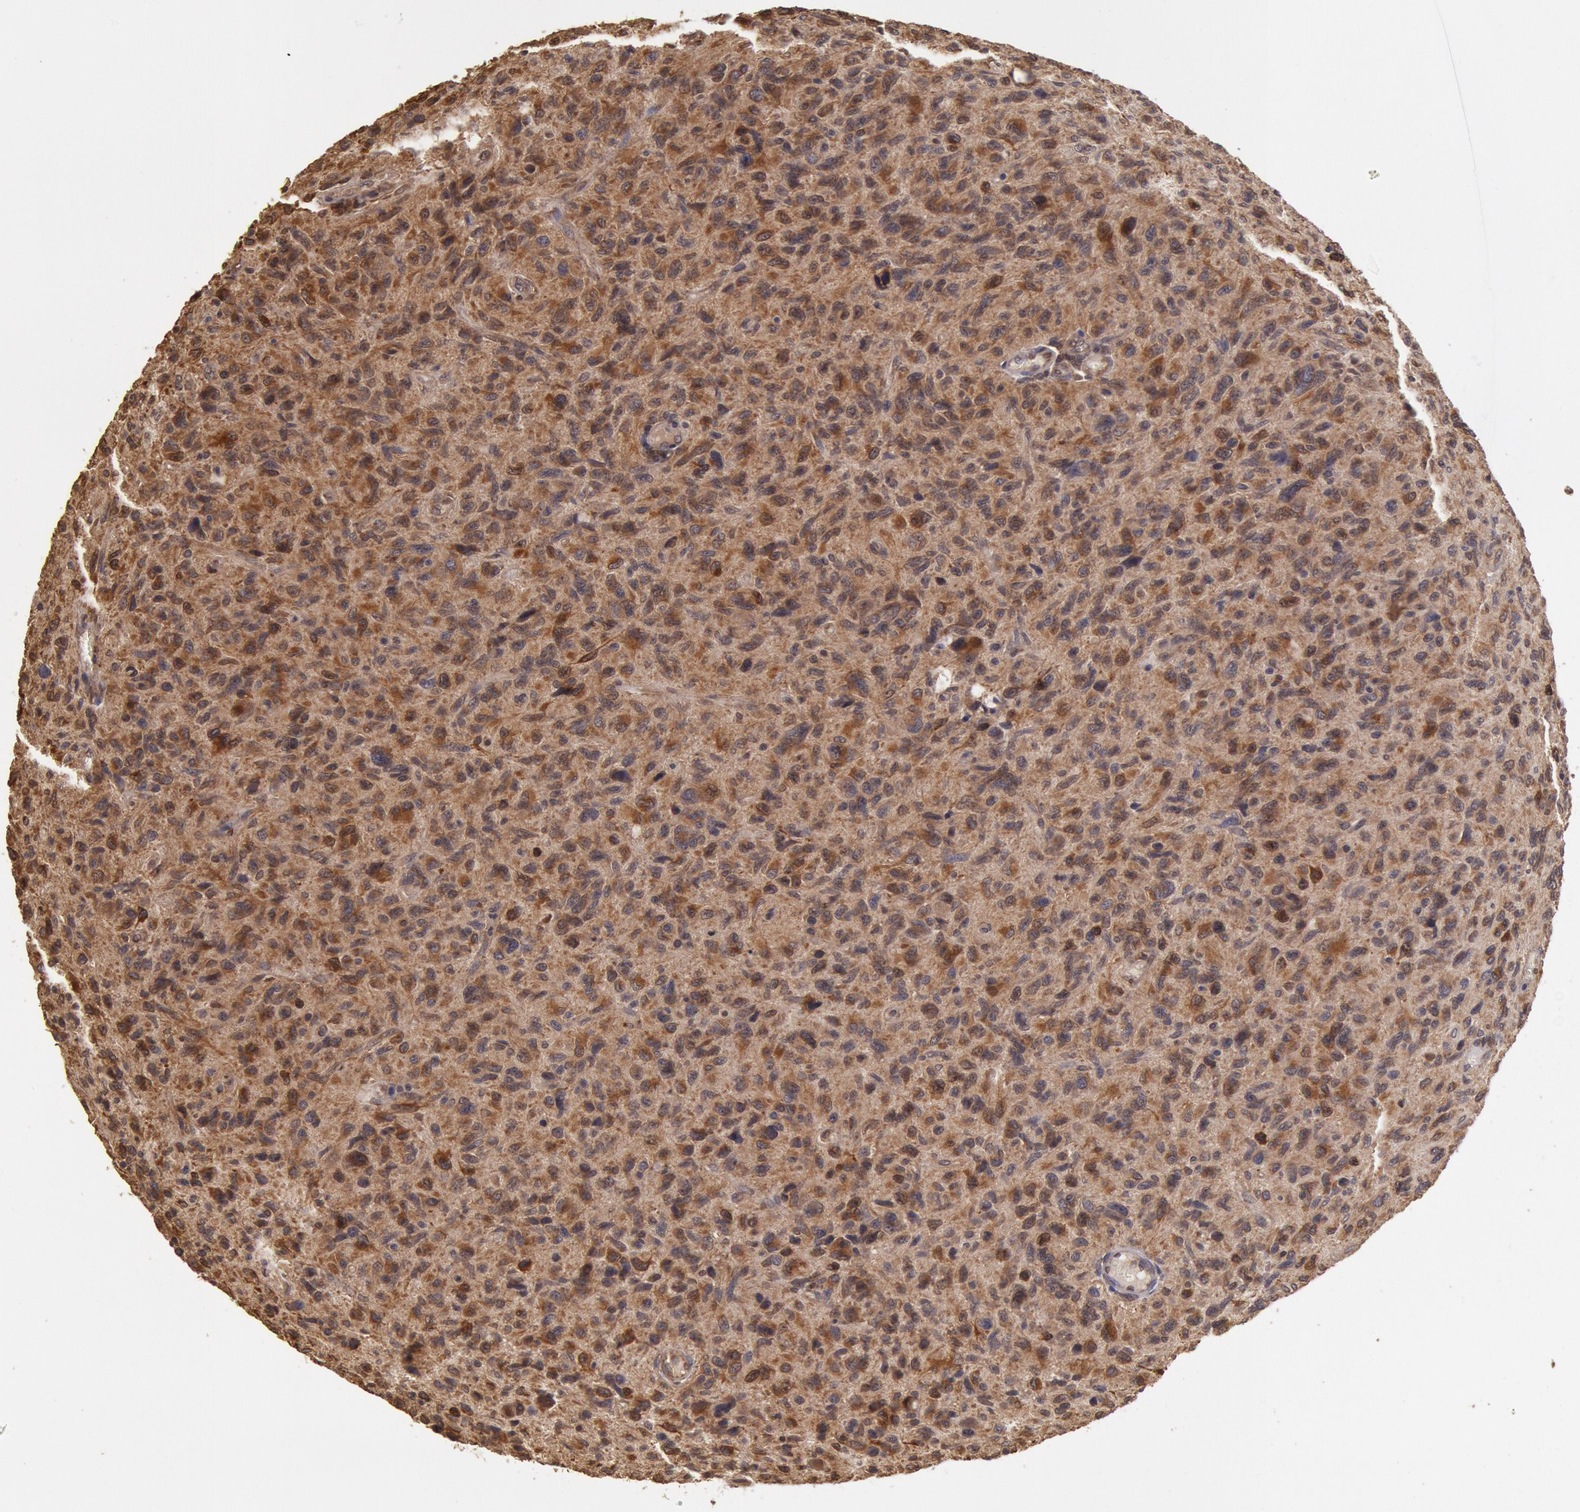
{"staining": {"intensity": "strong", "quantity": ">75%", "location": "cytoplasmic/membranous,nuclear"}, "tissue": "glioma", "cell_type": "Tumor cells", "image_type": "cancer", "snomed": [{"axis": "morphology", "description": "Glioma, malignant, High grade"}, {"axis": "topography", "description": "Brain"}], "caption": "Strong cytoplasmic/membranous and nuclear staining for a protein is identified in about >75% of tumor cells of malignant glioma (high-grade) using immunohistochemistry (IHC).", "gene": "COMT", "patient": {"sex": "female", "age": 60}}